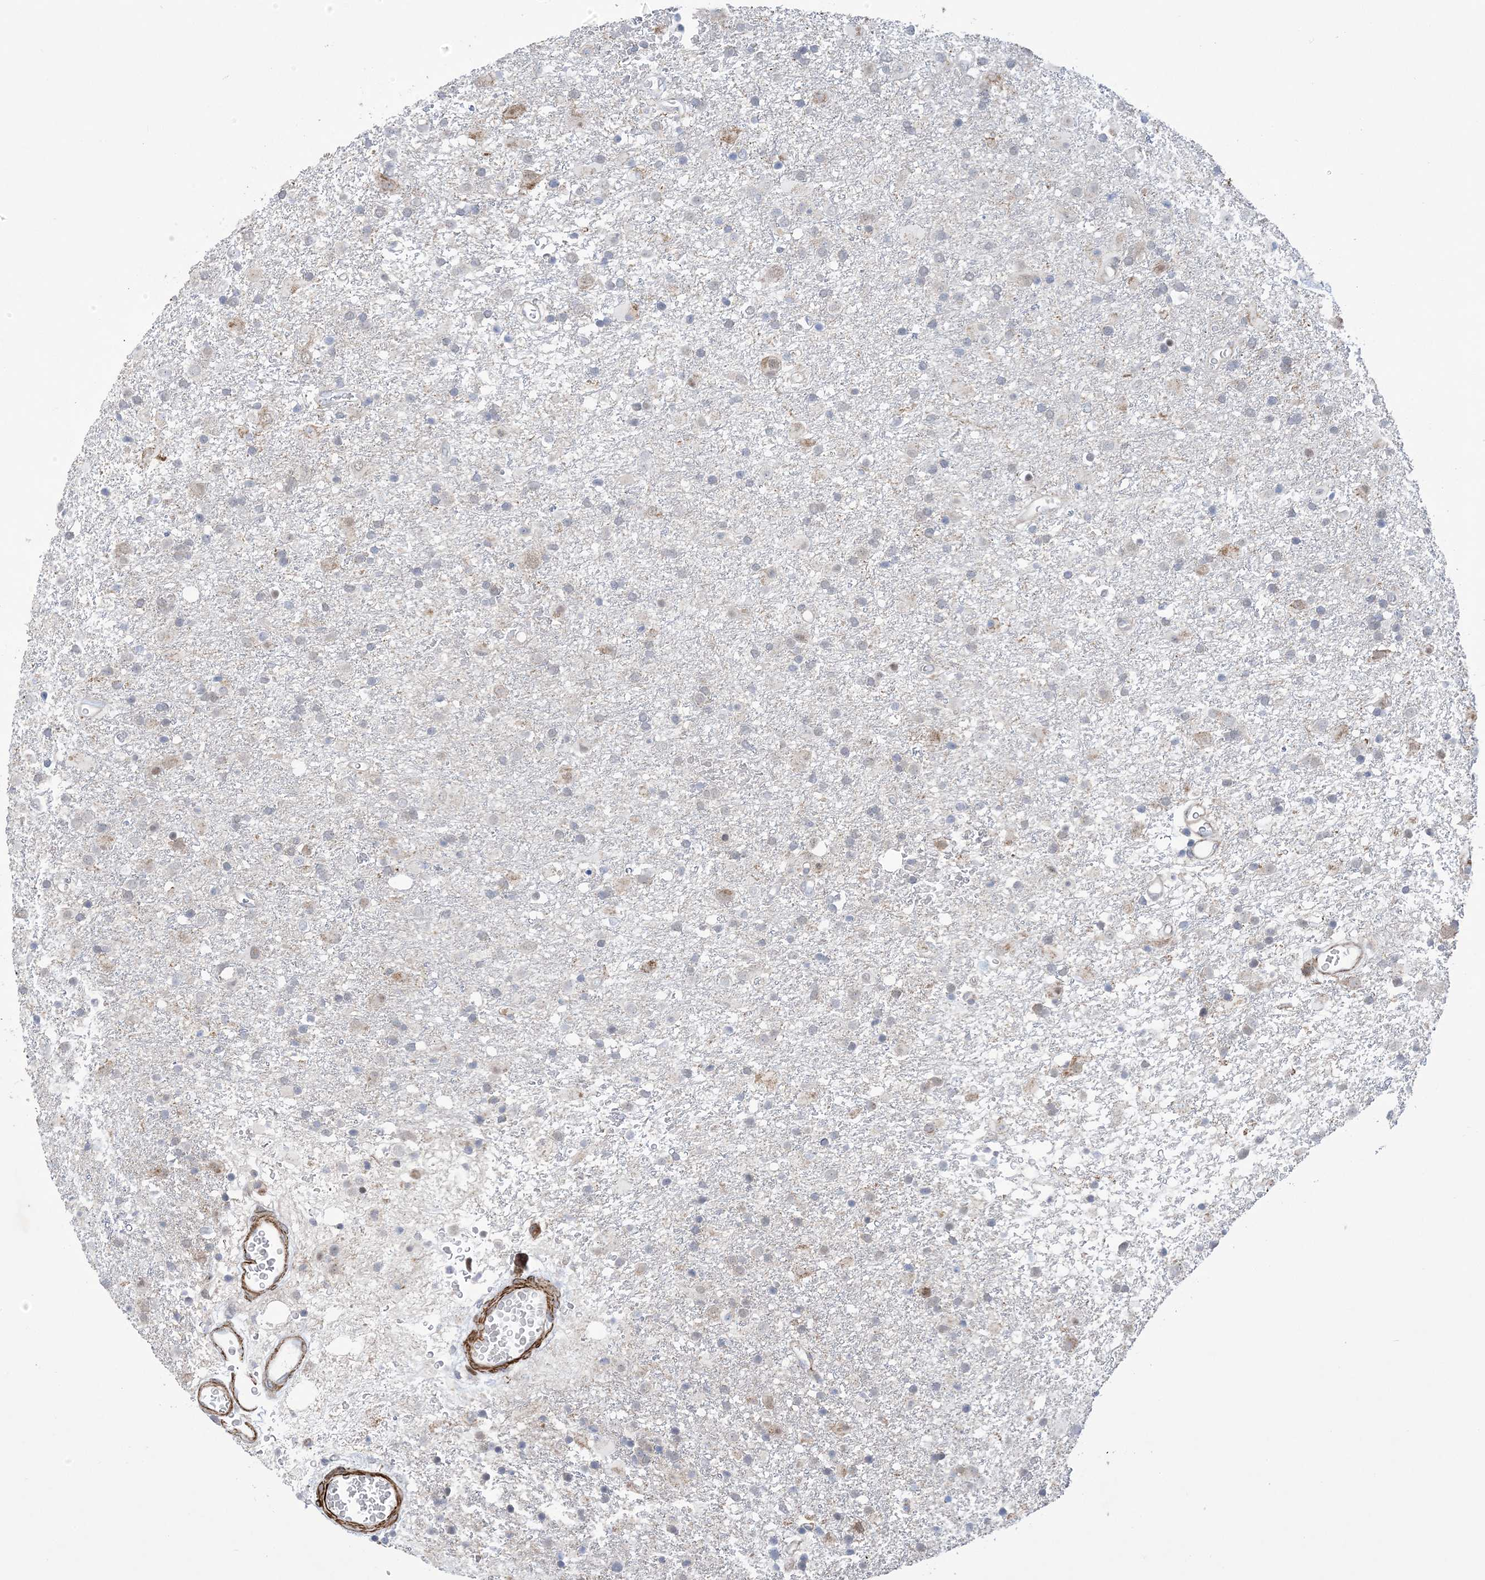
{"staining": {"intensity": "weak", "quantity": "<25%", "location": "nuclear"}, "tissue": "glioma", "cell_type": "Tumor cells", "image_type": "cancer", "snomed": [{"axis": "morphology", "description": "Glioma, malignant, Low grade"}, {"axis": "topography", "description": "Brain"}], "caption": "Human glioma stained for a protein using immunohistochemistry reveals no positivity in tumor cells.", "gene": "ZNF8", "patient": {"sex": "male", "age": 65}}